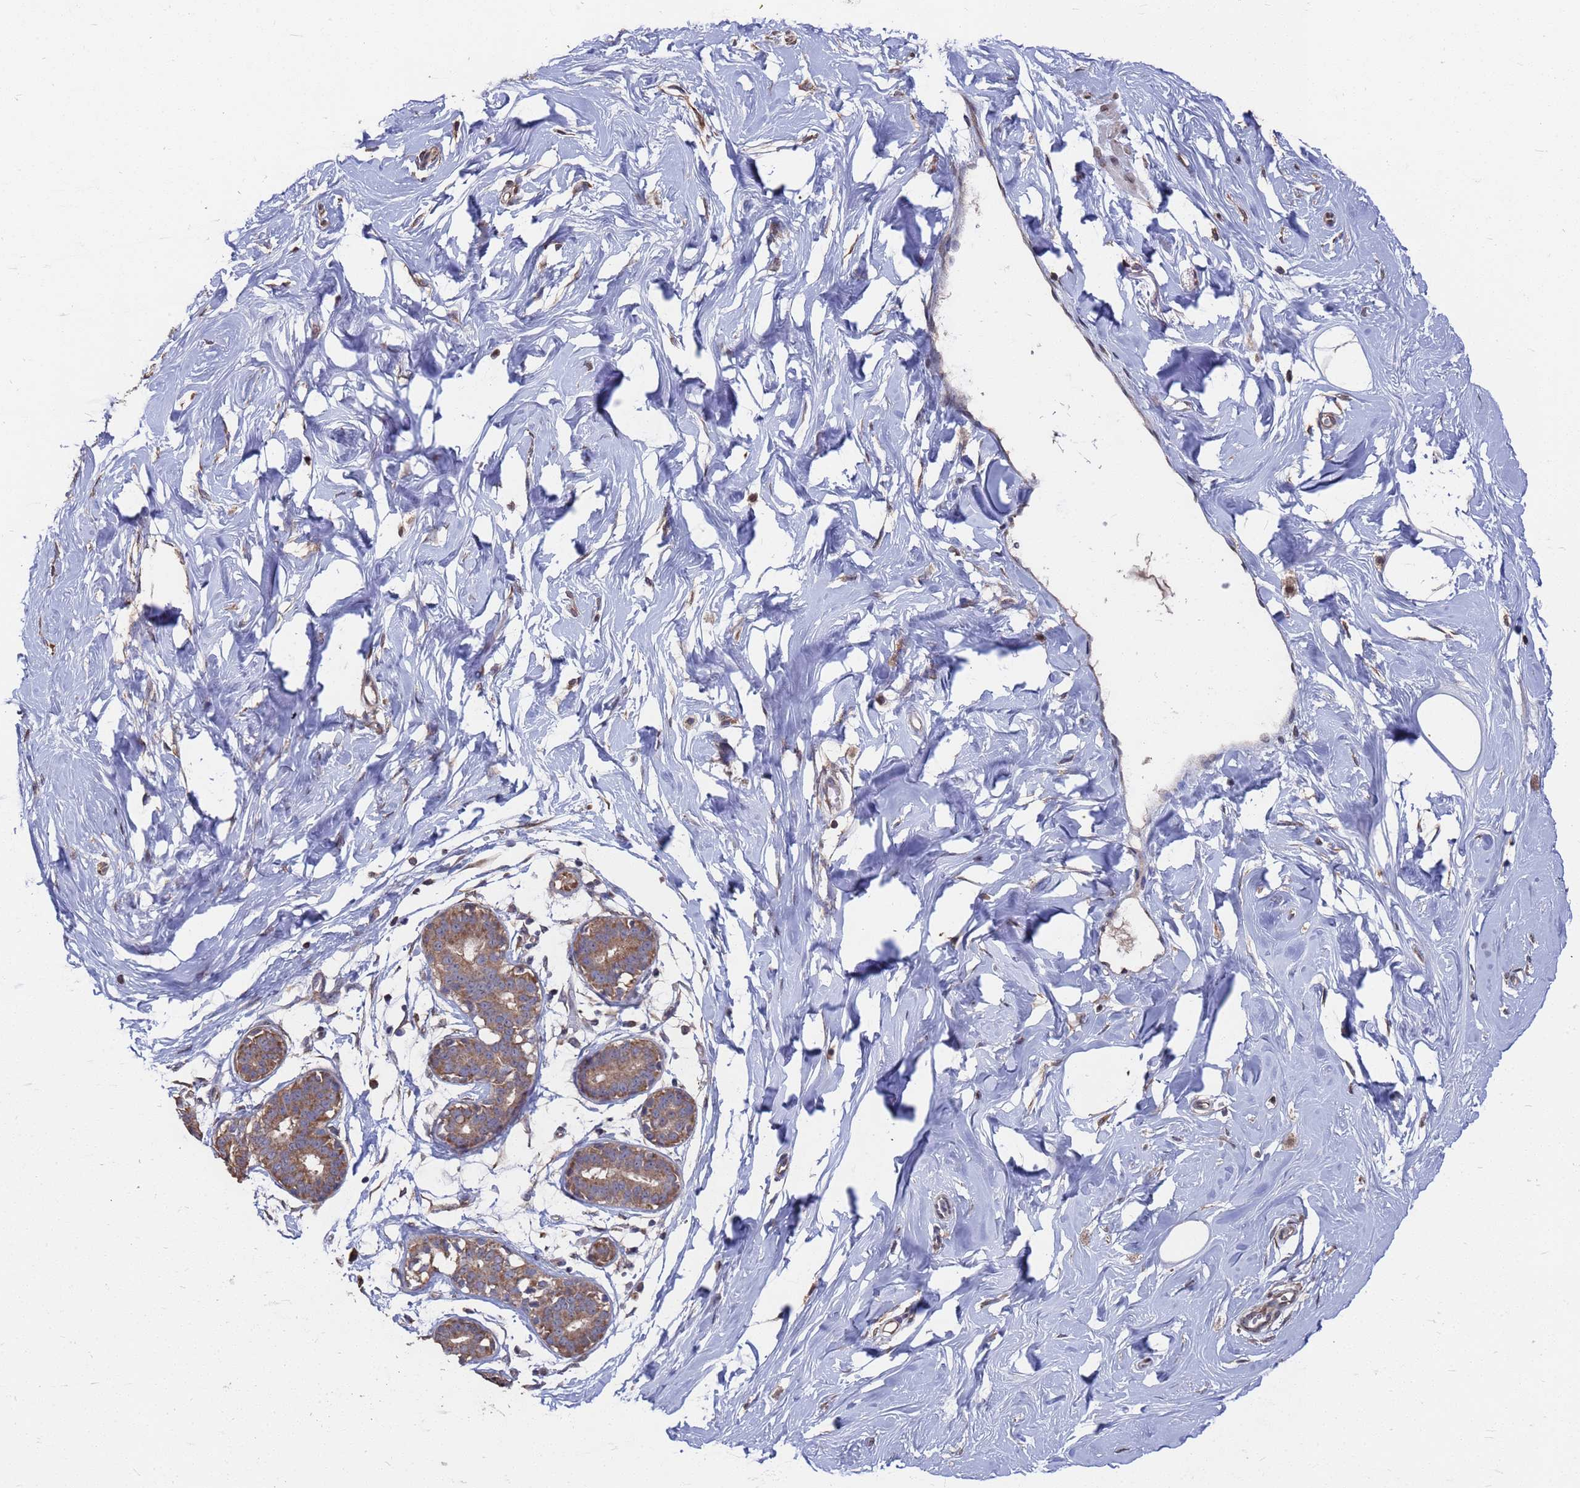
{"staining": {"intensity": "negative", "quantity": "none", "location": "none"}, "tissue": "breast", "cell_type": "Adipocytes", "image_type": "normal", "snomed": [{"axis": "morphology", "description": "Normal tissue, NOS"}, {"axis": "morphology", "description": "Adenoma, NOS"}, {"axis": "topography", "description": "Breast"}], "caption": "There is no significant expression in adipocytes of breast. Nuclei are stained in blue.", "gene": "CFAP119", "patient": {"sex": "female", "age": 23}}